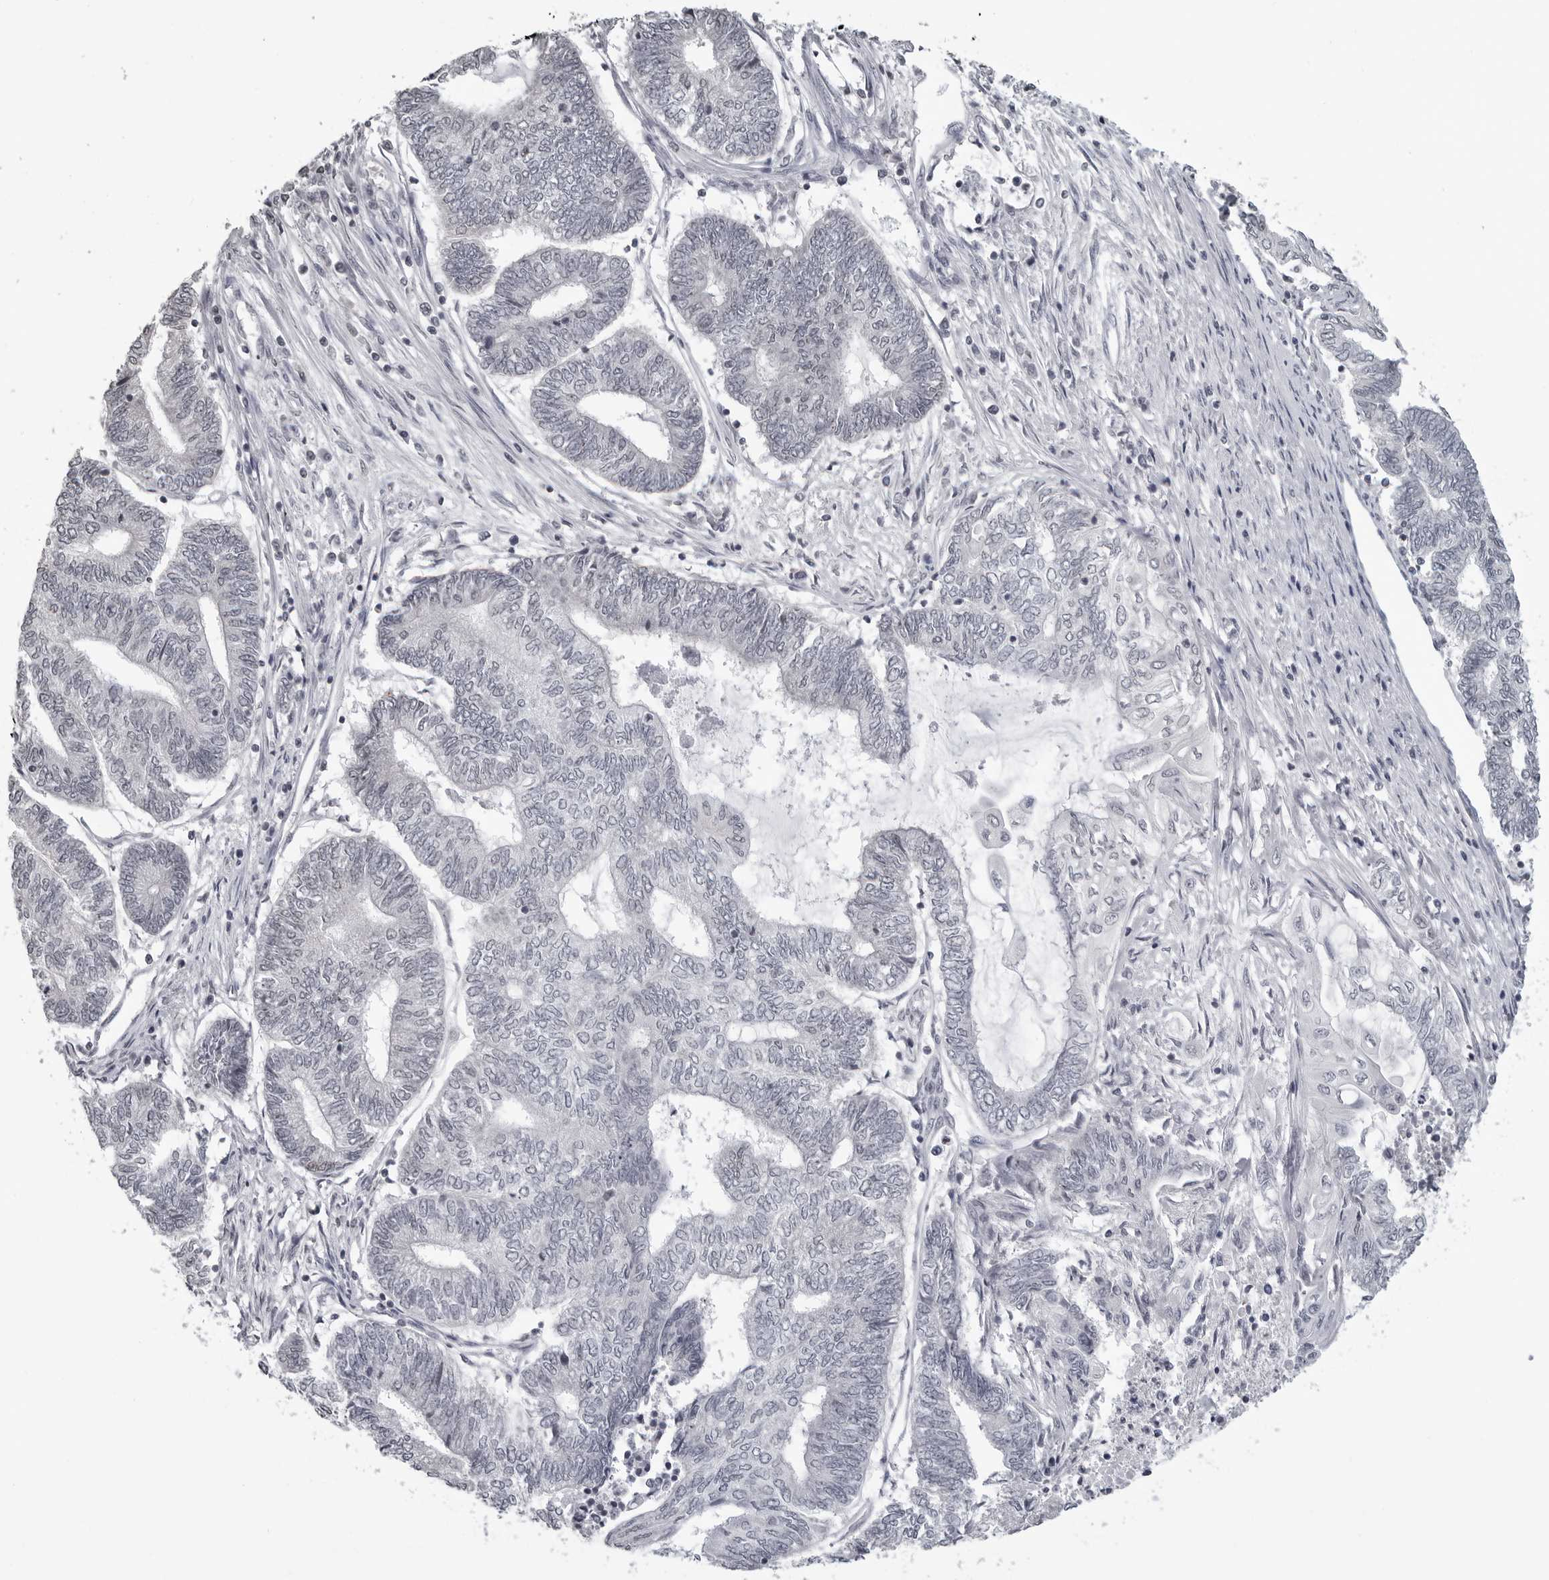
{"staining": {"intensity": "negative", "quantity": "none", "location": "none"}, "tissue": "endometrial cancer", "cell_type": "Tumor cells", "image_type": "cancer", "snomed": [{"axis": "morphology", "description": "Adenocarcinoma, NOS"}, {"axis": "topography", "description": "Uterus"}, {"axis": "topography", "description": "Endometrium"}], "caption": "Micrograph shows no significant protein positivity in tumor cells of endometrial cancer (adenocarcinoma). (Brightfield microscopy of DAB (3,3'-diaminobenzidine) IHC at high magnification).", "gene": "DDX54", "patient": {"sex": "female", "age": 70}}